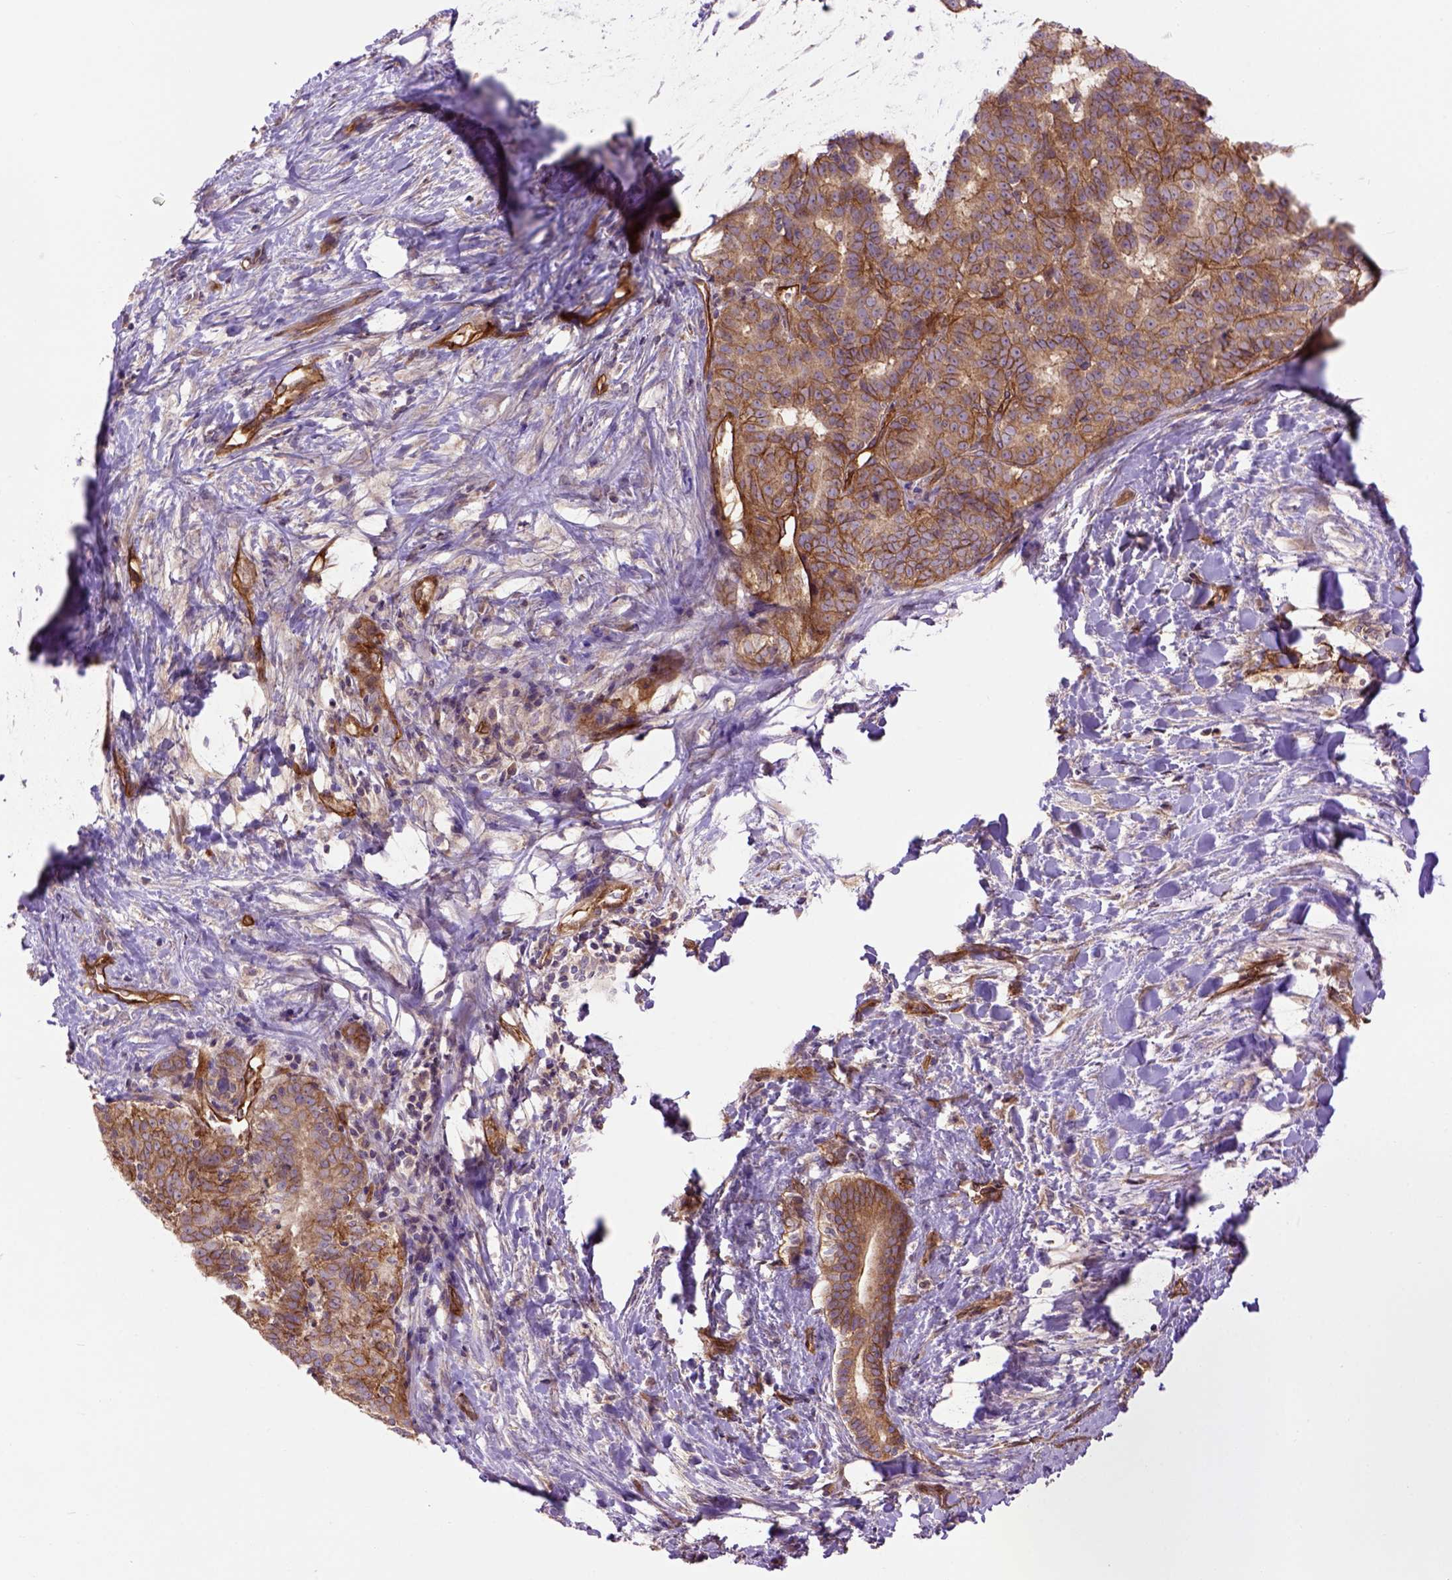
{"staining": {"intensity": "moderate", "quantity": ">75%", "location": "cytoplasmic/membranous"}, "tissue": "liver cancer", "cell_type": "Tumor cells", "image_type": "cancer", "snomed": [{"axis": "morphology", "description": "Cholangiocarcinoma"}, {"axis": "topography", "description": "Liver"}], "caption": "Approximately >75% of tumor cells in human liver cholangiocarcinoma demonstrate moderate cytoplasmic/membranous protein expression as visualized by brown immunohistochemical staining.", "gene": "CASKIN2", "patient": {"sex": "female", "age": 47}}